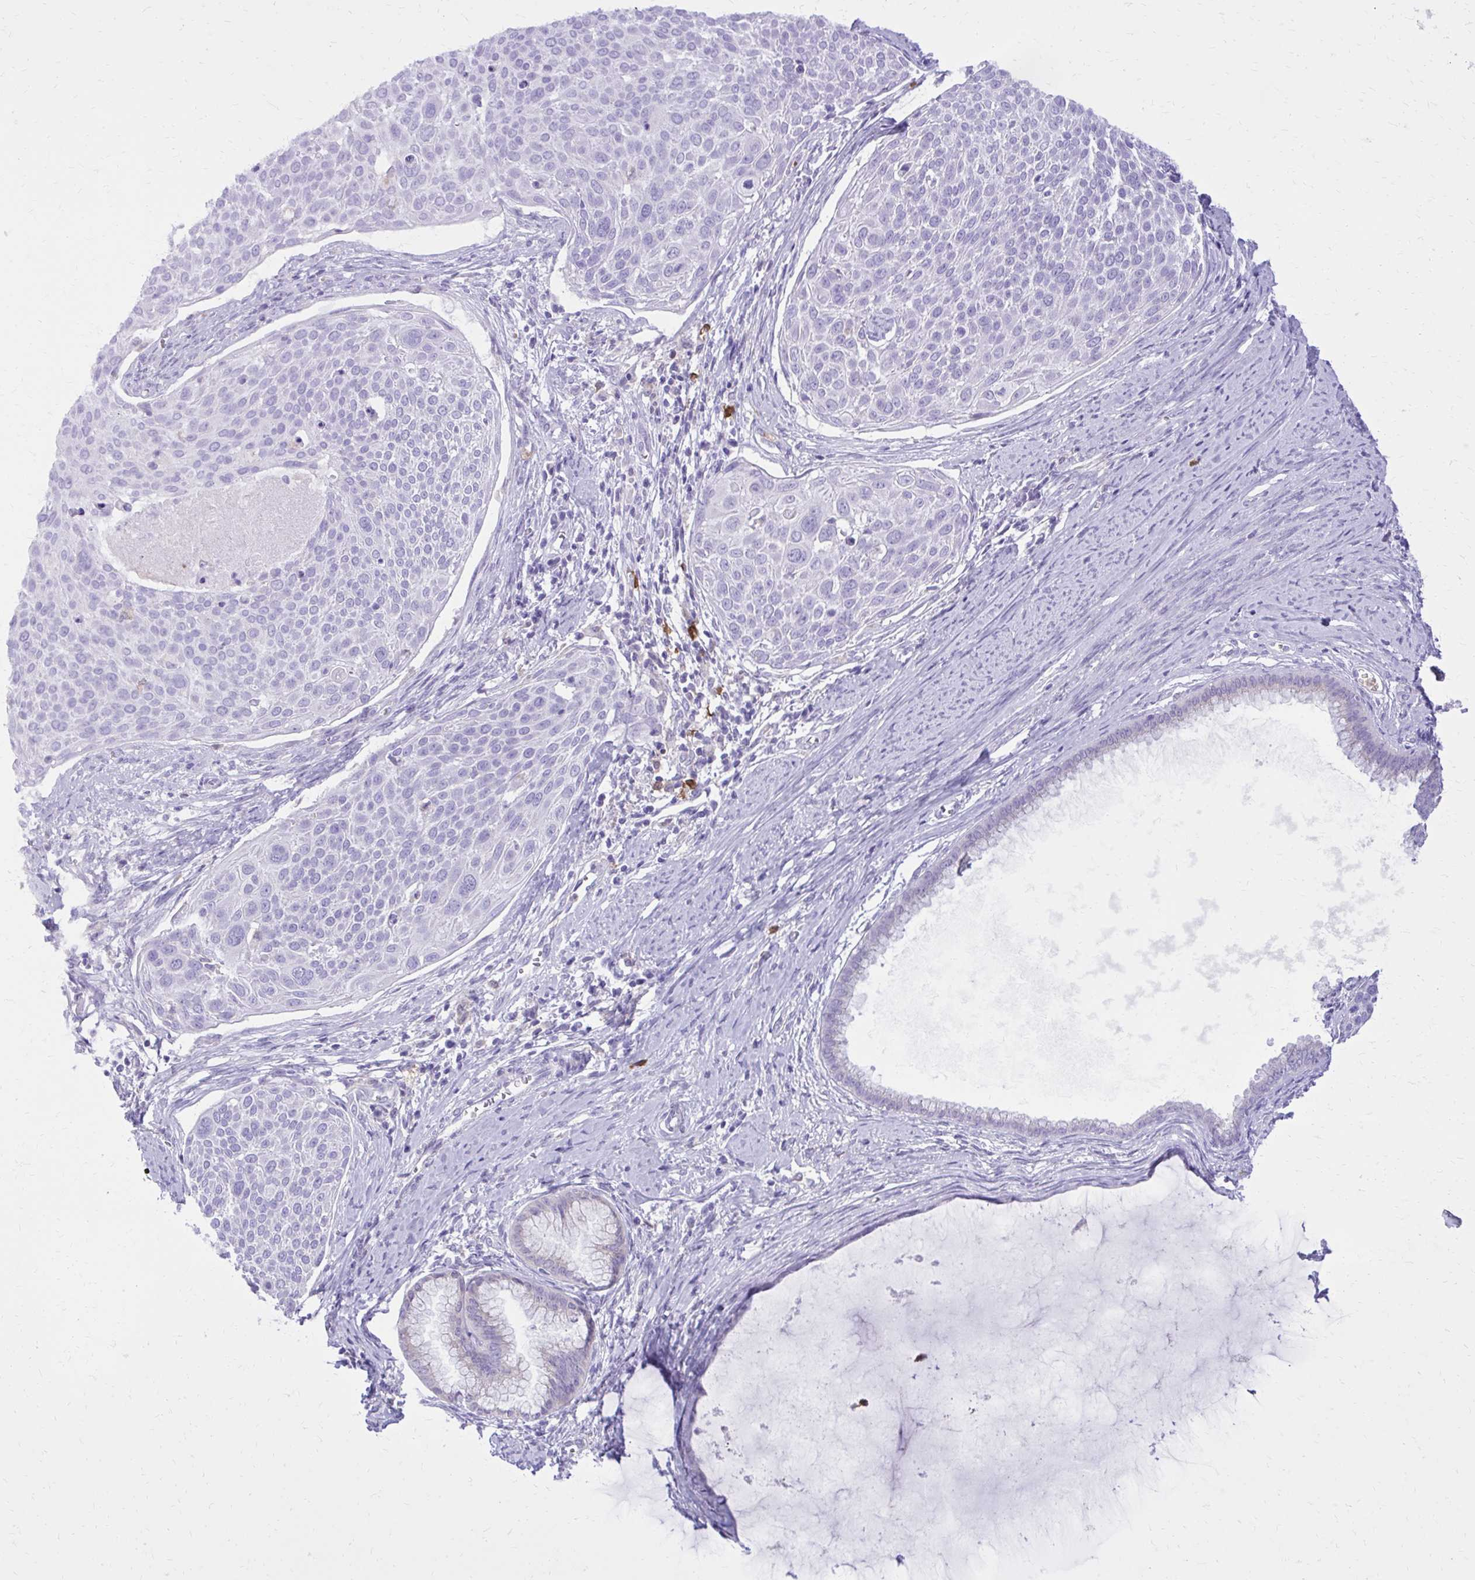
{"staining": {"intensity": "negative", "quantity": "none", "location": "none"}, "tissue": "cervical cancer", "cell_type": "Tumor cells", "image_type": "cancer", "snomed": [{"axis": "morphology", "description": "Squamous cell carcinoma, NOS"}, {"axis": "topography", "description": "Cervix"}], "caption": "IHC of cervical cancer (squamous cell carcinoma) displays no staining in tumor cells.", "gene": "CAT", "patient": {"sex": "female", "age": 39}}